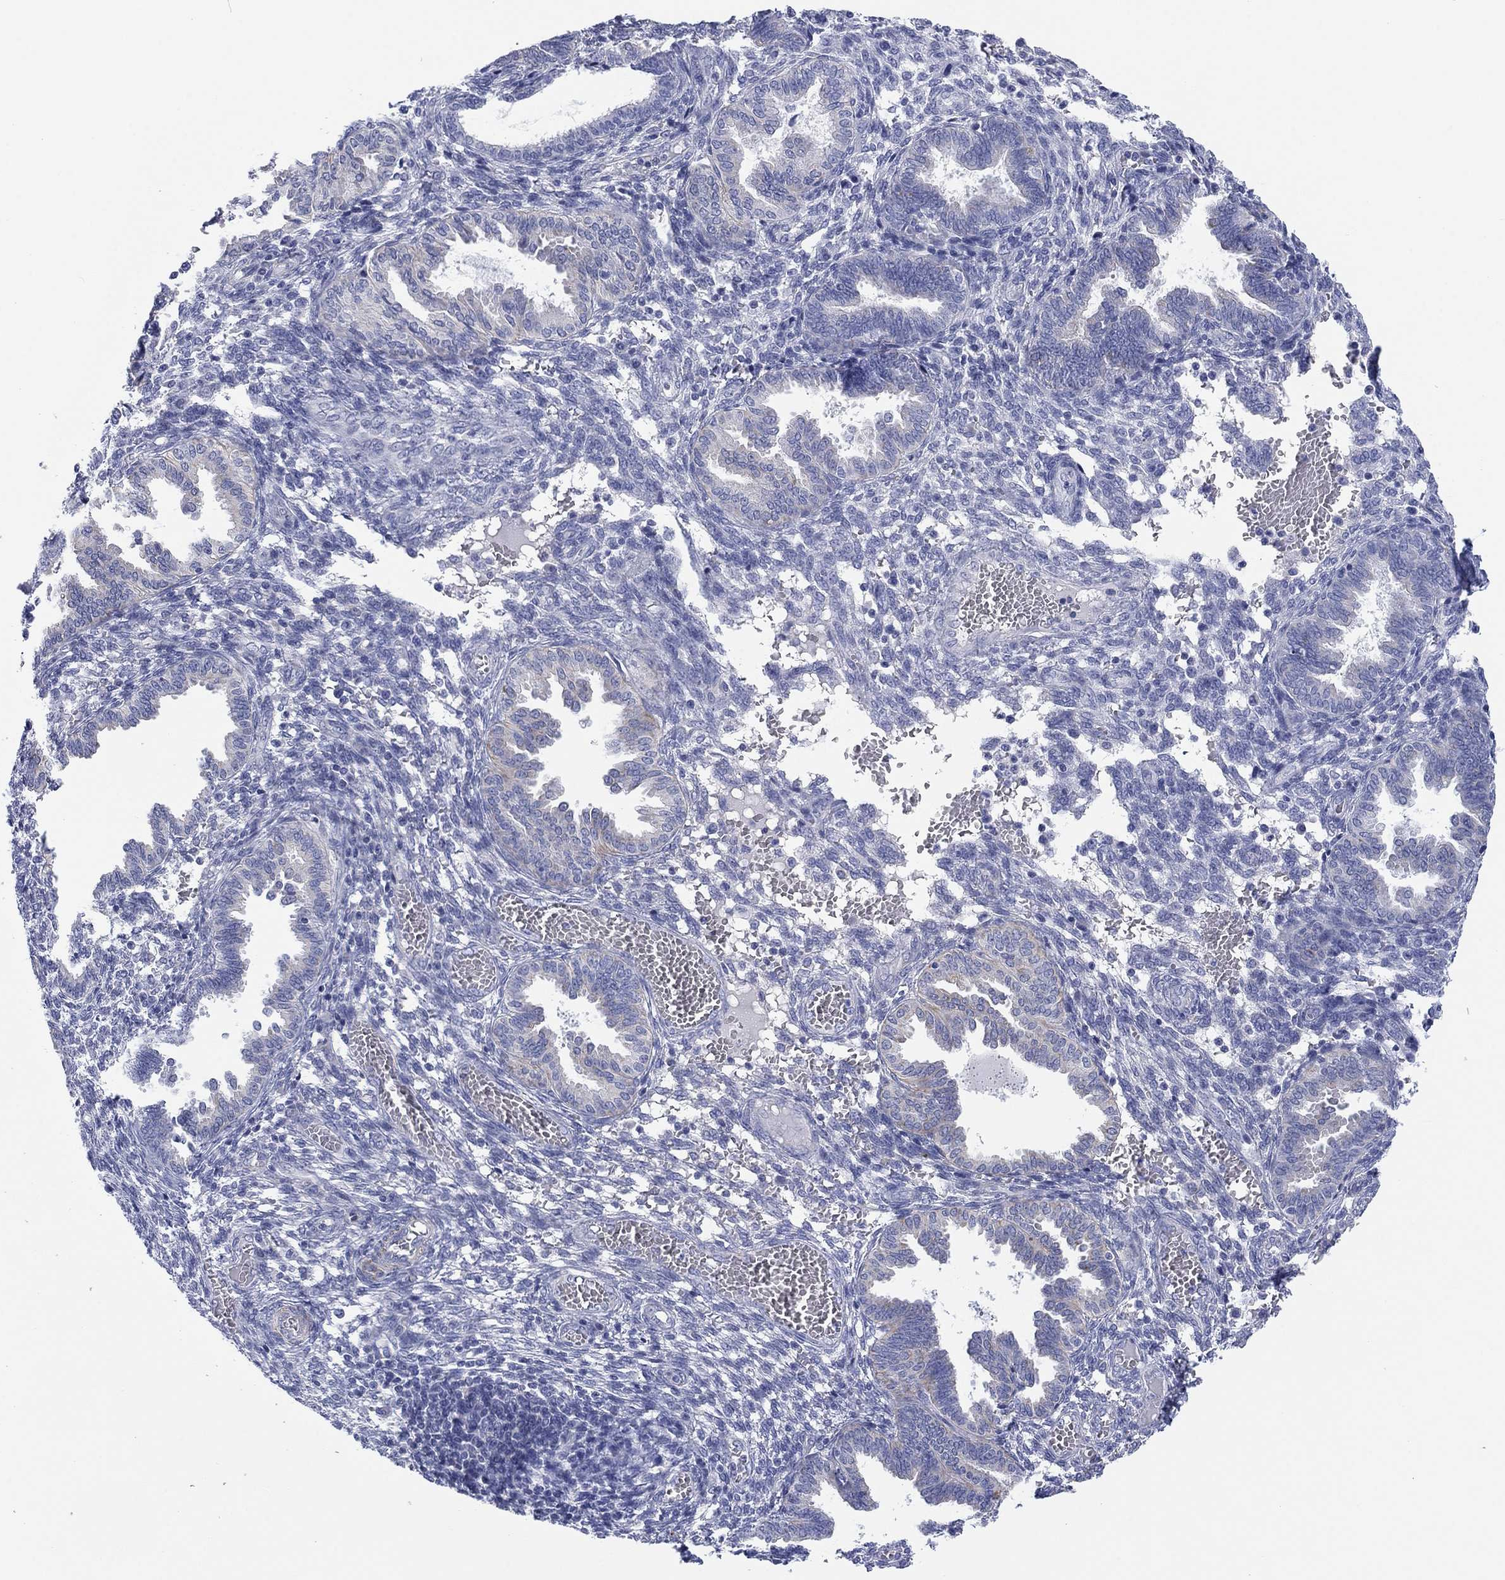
{"staining": {"intensity": "negative", "quantity": "none", "location": "none"}, "tissue": "endometrium", "cell_type": "Cells in endometrial stroma", "image_type": "normal", "snomed": [{"axis": "morphology", "description": "Normal tissue, NOS"}, {"axis": "topography", "description": "Endometrium"}], "caption": "A photomicrograph of endometrium stained for a protein shows no brown staining in cells in endometrial stroma. (IHC, brightfield microscopy, high magnification).", "gene": "MGST3", "patient": {"sex": "female", "age": 42}}